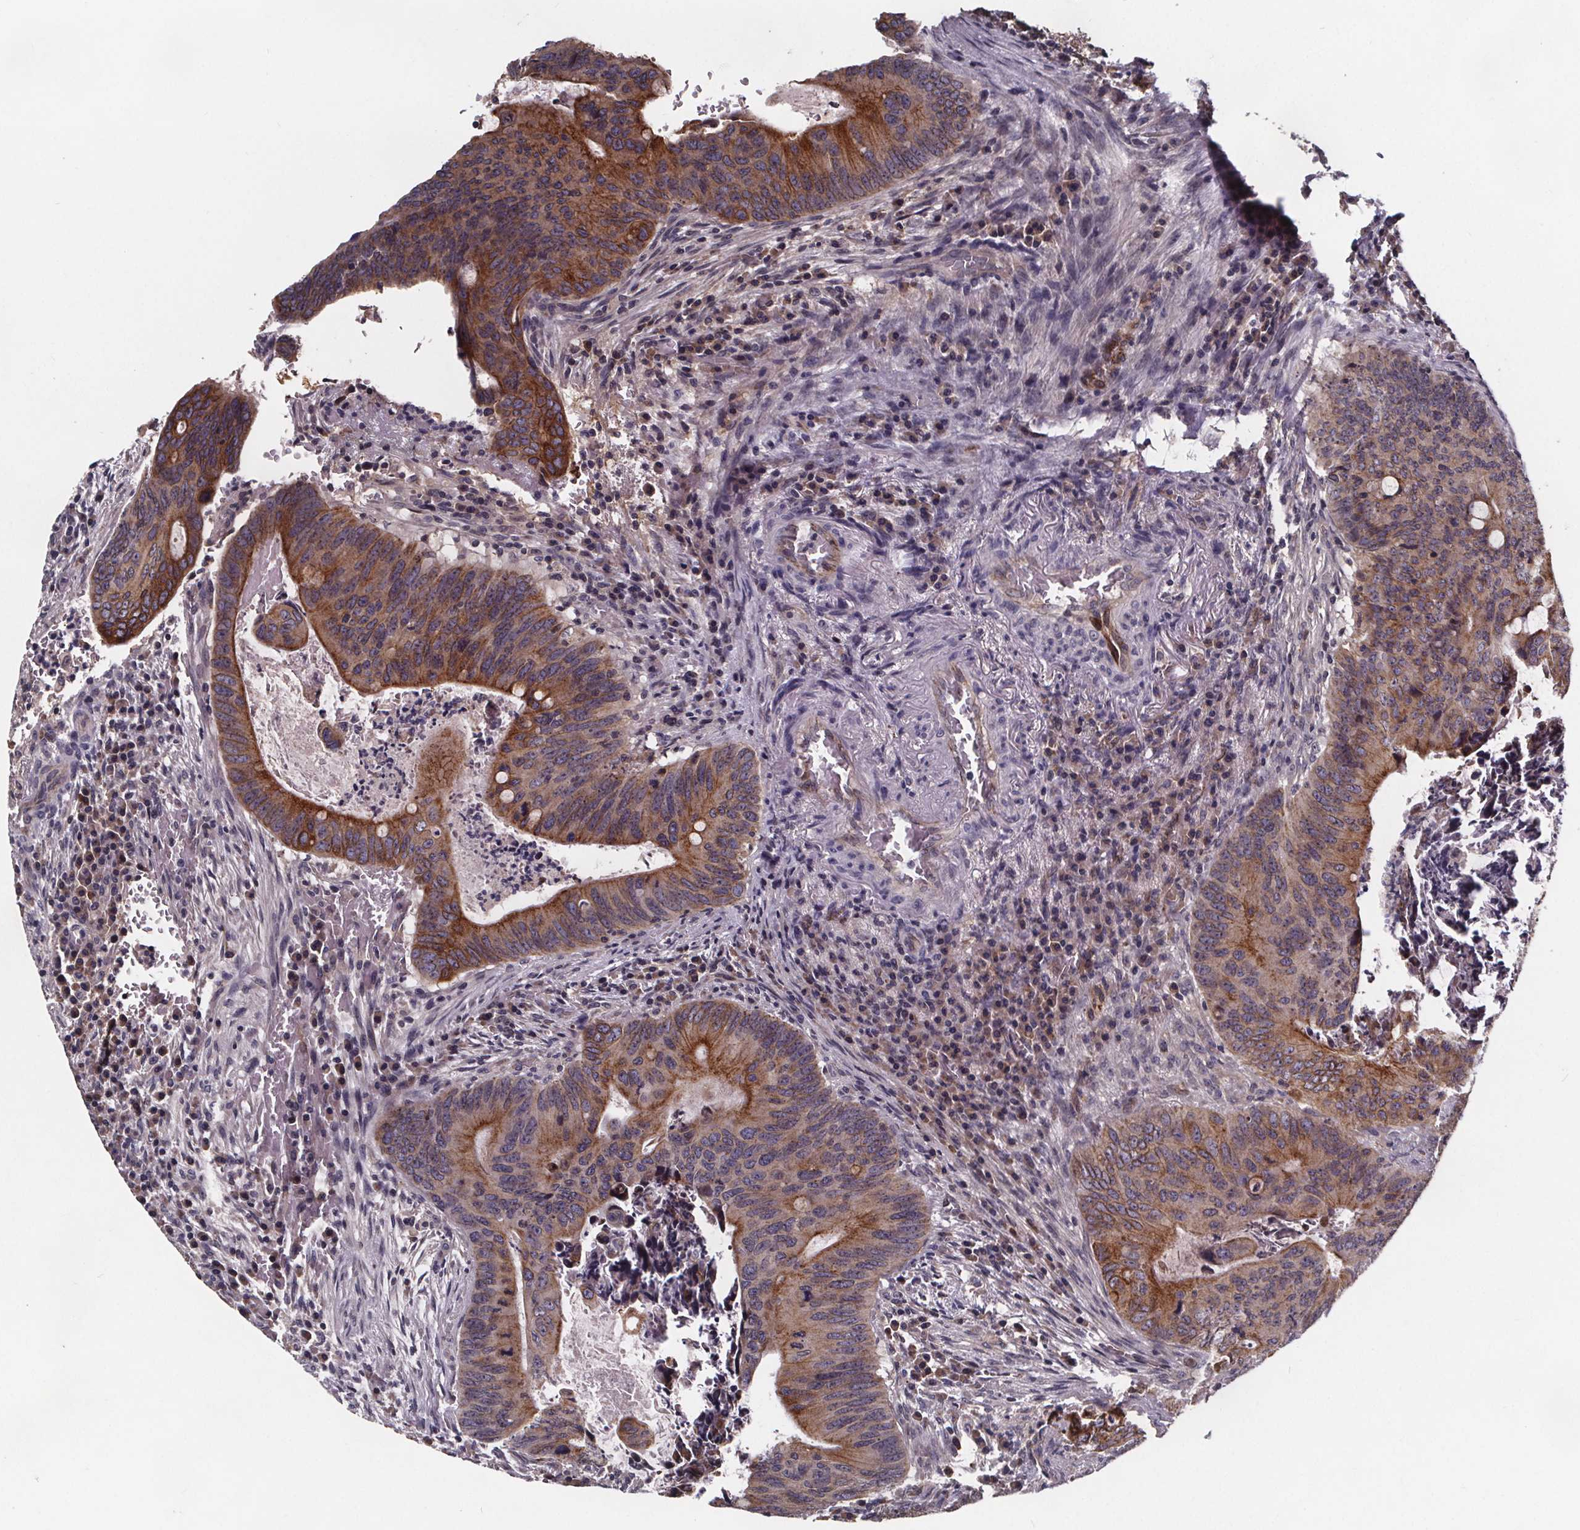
{"staining": {"intensity": "strong", "quantity": "25%-75%", "location": "cytoplasmic/membranous"}, "tissue": "colorectal cancer", "cell_type": "Tumor cells", "image_type": "cancer", "snomed": [{"axis": "morphology", "description": "Adenocarcinoma, NOS"}, {"axis": "topography", "description": "Colon"}], "caption": "Strong cytoplasmic/membranous protein positivity is seen in approximately 25%-75% of tumor cells in colorectal cancer.", "gene": "FASTKD3", "patient": {"sex": "female", "age": 74}}